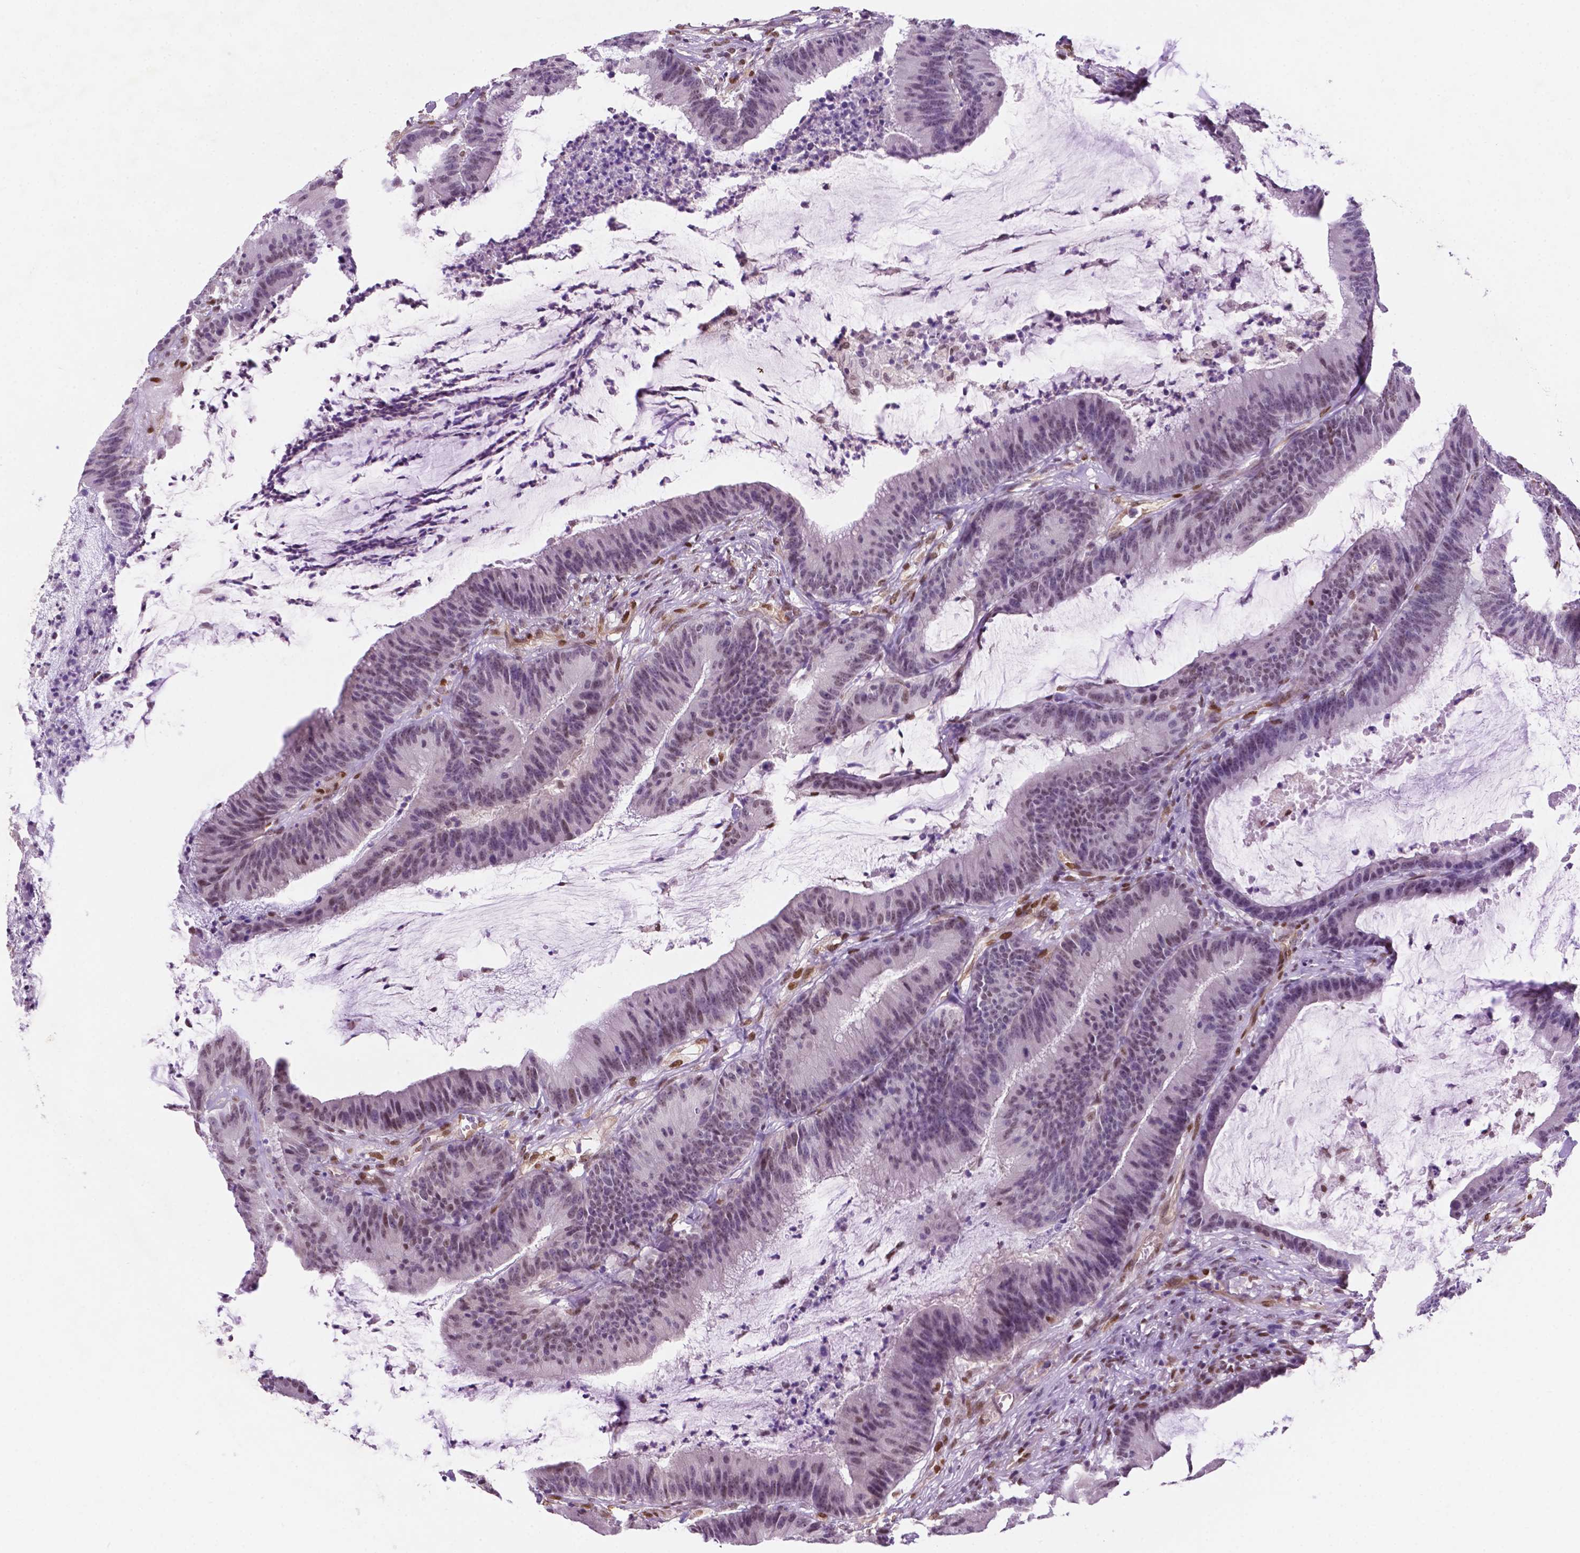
{"staining": {"intensity": "weak", "quantity": "<25%", "location": "nuclear"}, "tissue": "colorectal cancer", "cell_type": "Tumor cells", "image_type": "cancer", "snomed": [{"axis": "morphology", "description": "Adenocarcinoma, NOS"}, {"axis": "topography", "description": "Colon"}], "caption": "There is no significant staining in tumor cells of colorectal cancer (adenocarcinoma).", "gene": "ERF", "patient": {"sex": "female", "age": 78}}